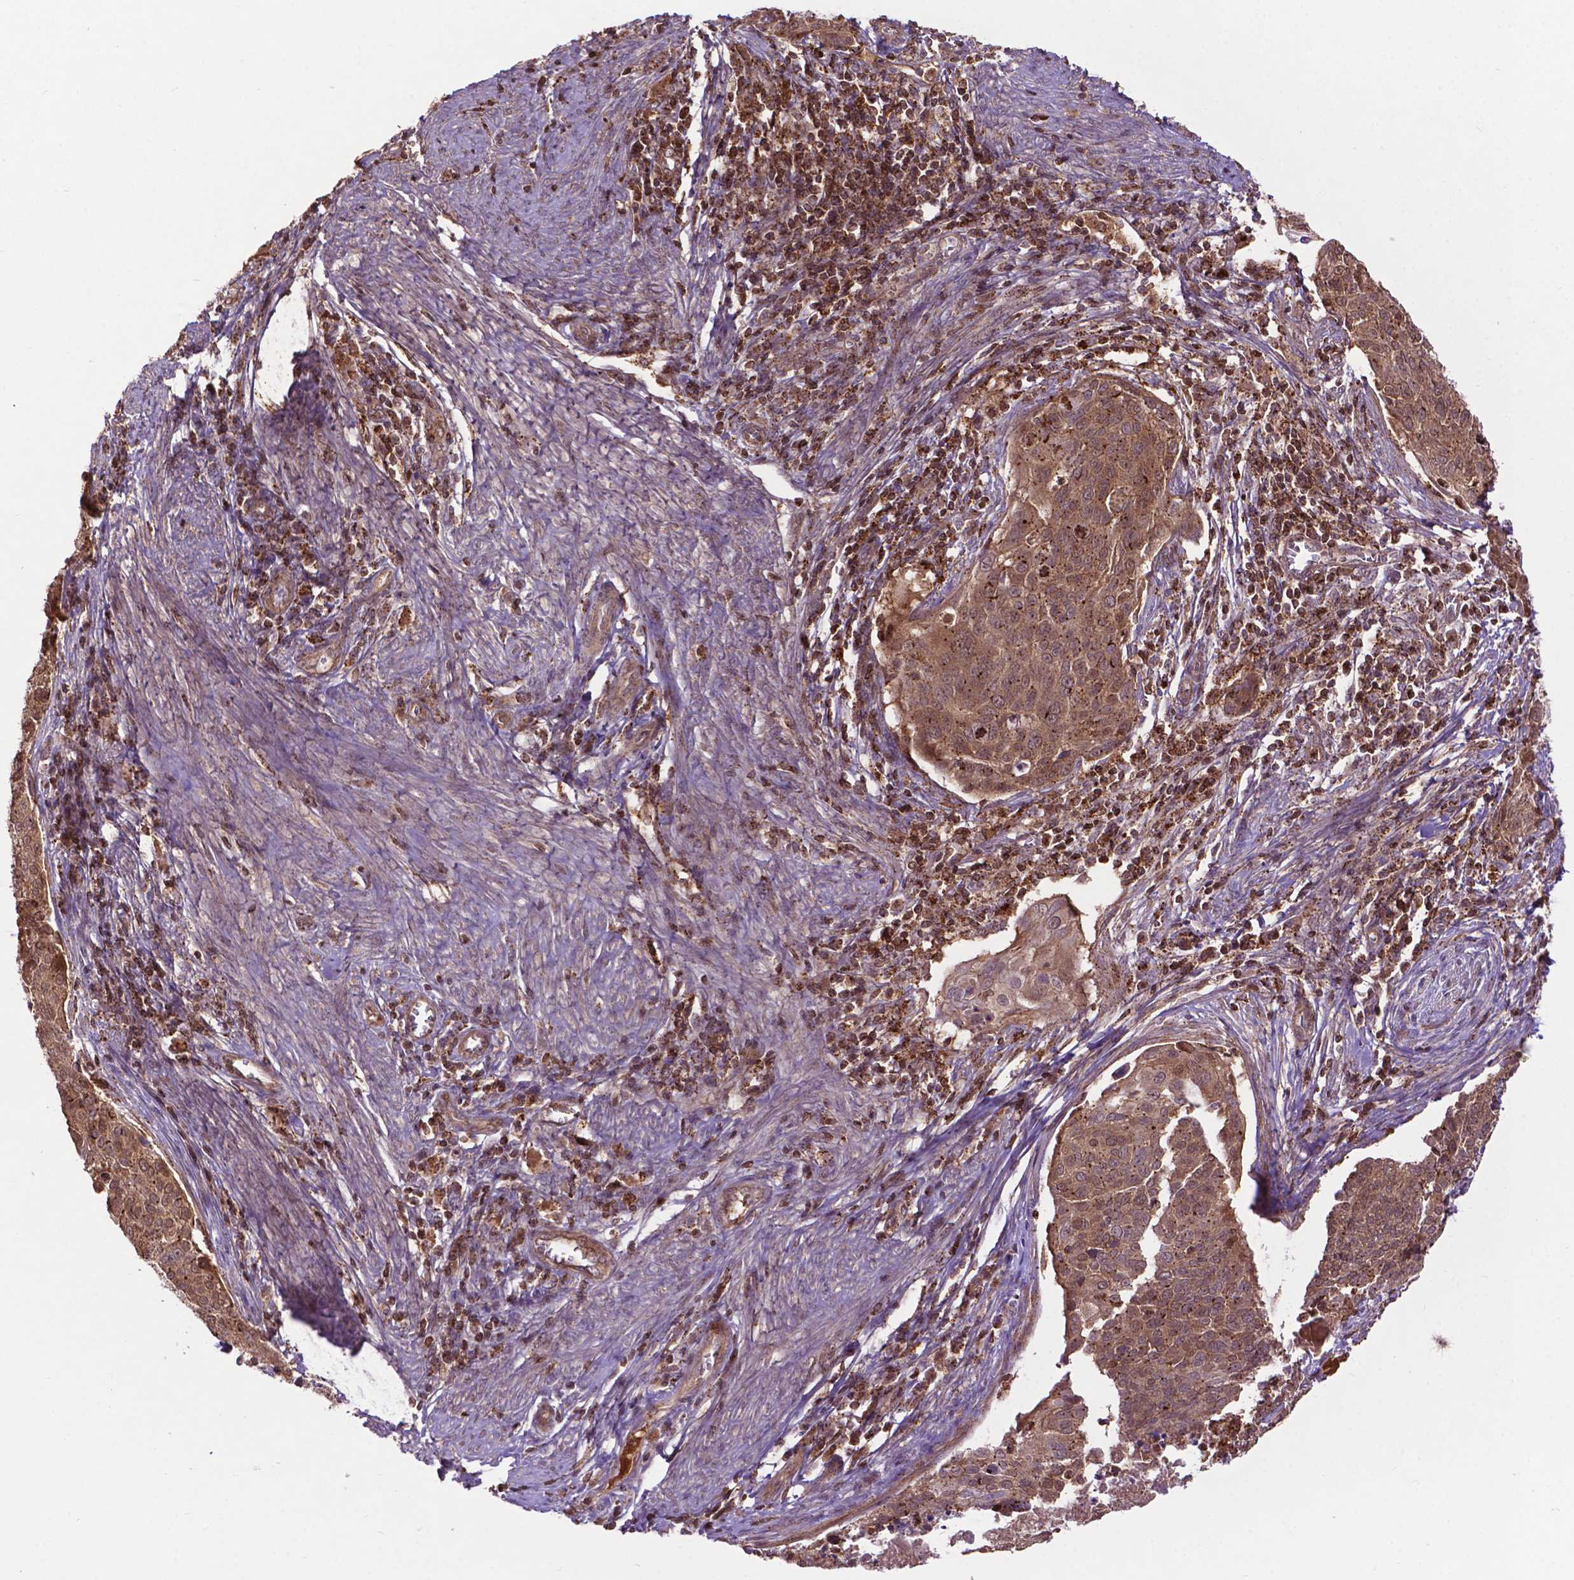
{"staining": {"intensity": "strong", "quantity": ">75%", "location": "cytoplasmic/membranous"}, "tissue": "cervical cancer", "cell_type": "Tumor cells", "image_type": "cancer", "snomed": [{"axis": "morphology", "description": "Squamous cell carcinoma, NOS"}, {"axis": "topography", "description": "Cervix"}], "caption": "Strong cytoplasmic/membranous protein staining is appreciated in approximately >75% of tumor cells in cervical cancer.", "gene": "CHMP4A", "patient": {"sex": "female", "age": 39}}